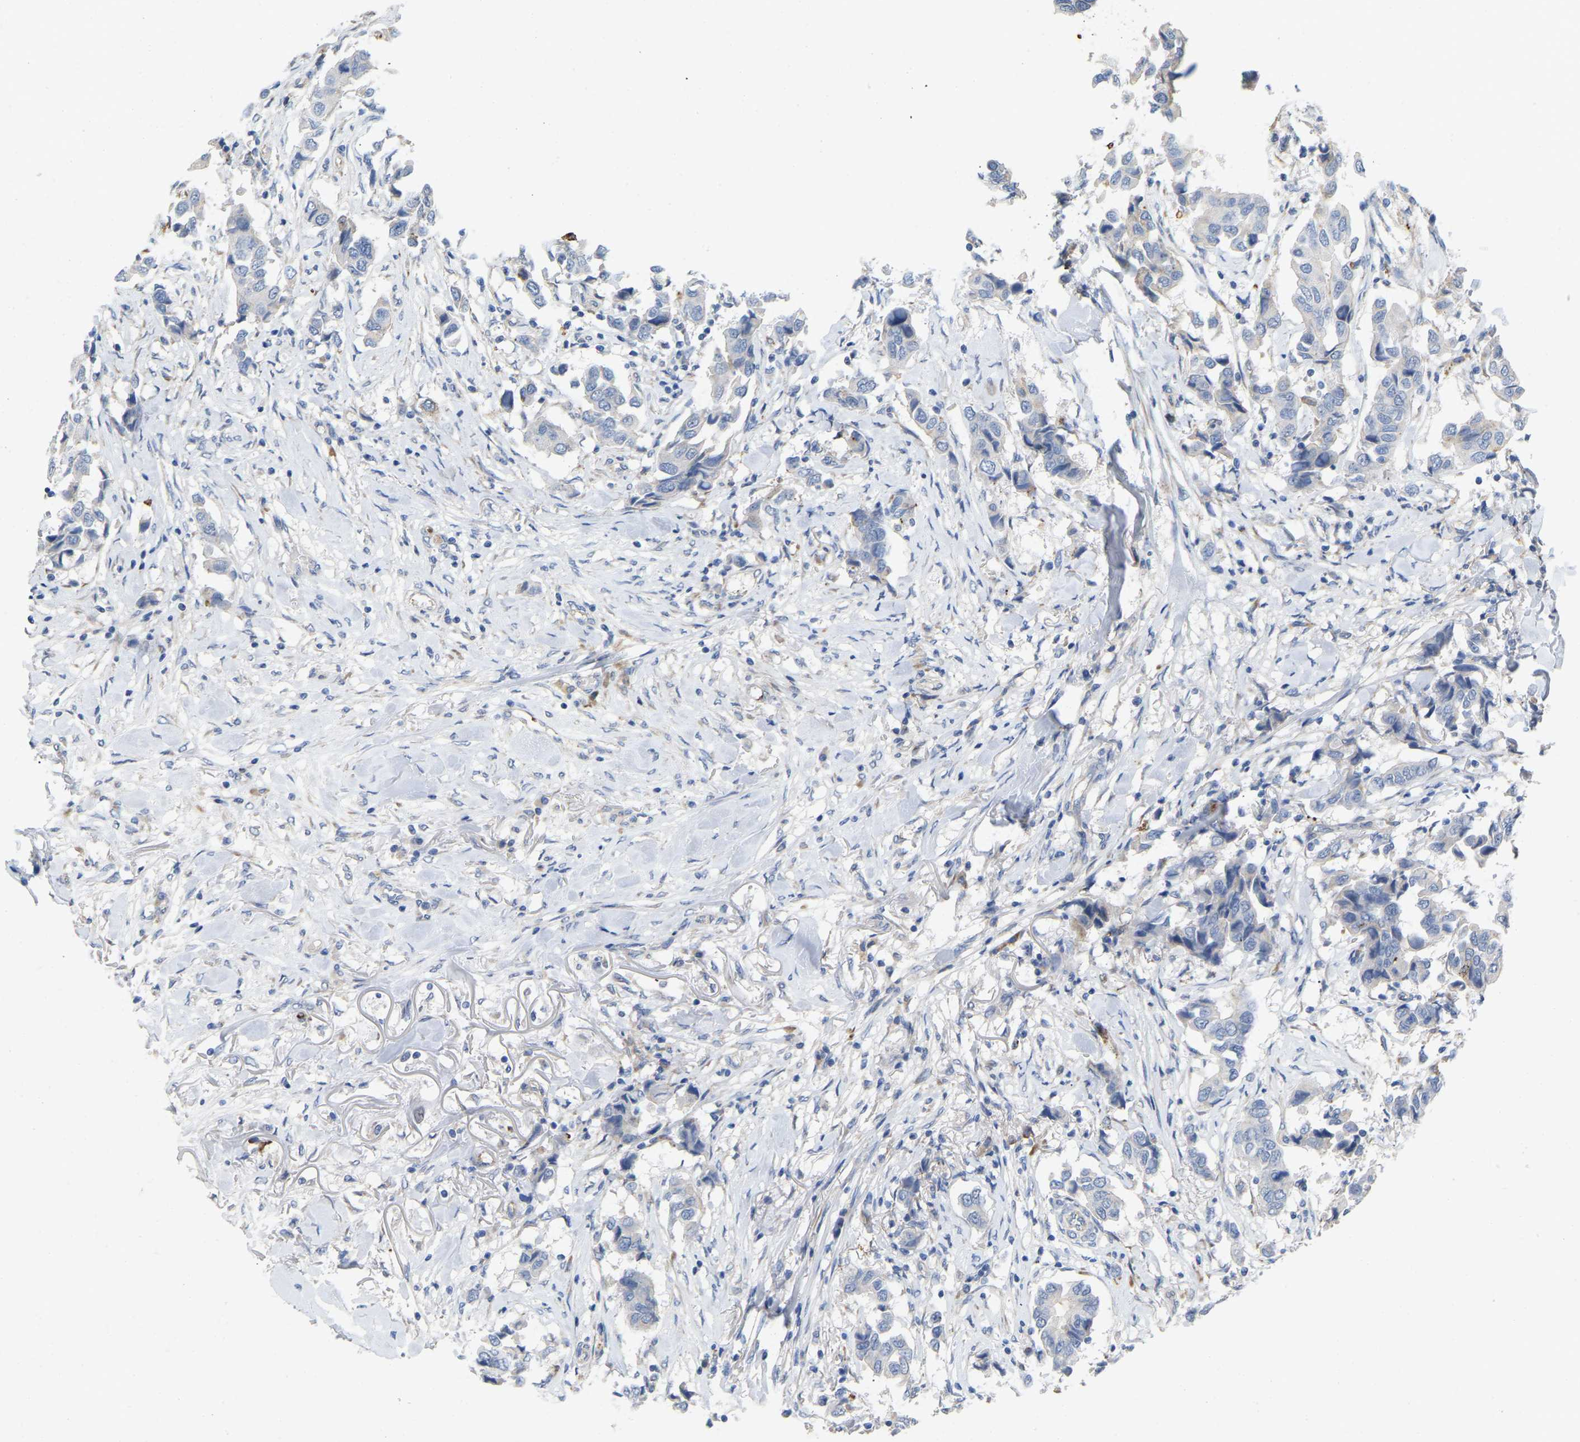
{"staining": {"intensity": "negative", "quantity": "none", "location": "none"}, "tissue": "breast cancer", "cell_type": "Tumor cells", "image_type": "cancer", "snomed": [{"axis": "morphology", "description": "Duct carcinoma"}, {"axis": "topography", "description": "Breast"}], "caption": "IHC image of breast cancer (infiltrating ductal carcinoma) stained for a protein (brown), which displays no positivity in tumor cells. The staining was performed using DAB (3,3'-diaminobenzidine) to visualize the protein expression in brown, while the nuclei were stained in blue with hematoxylin (Magnification: 20x).", "gene": "RHEB", "patient": {"sex": "female", "age": 80}}